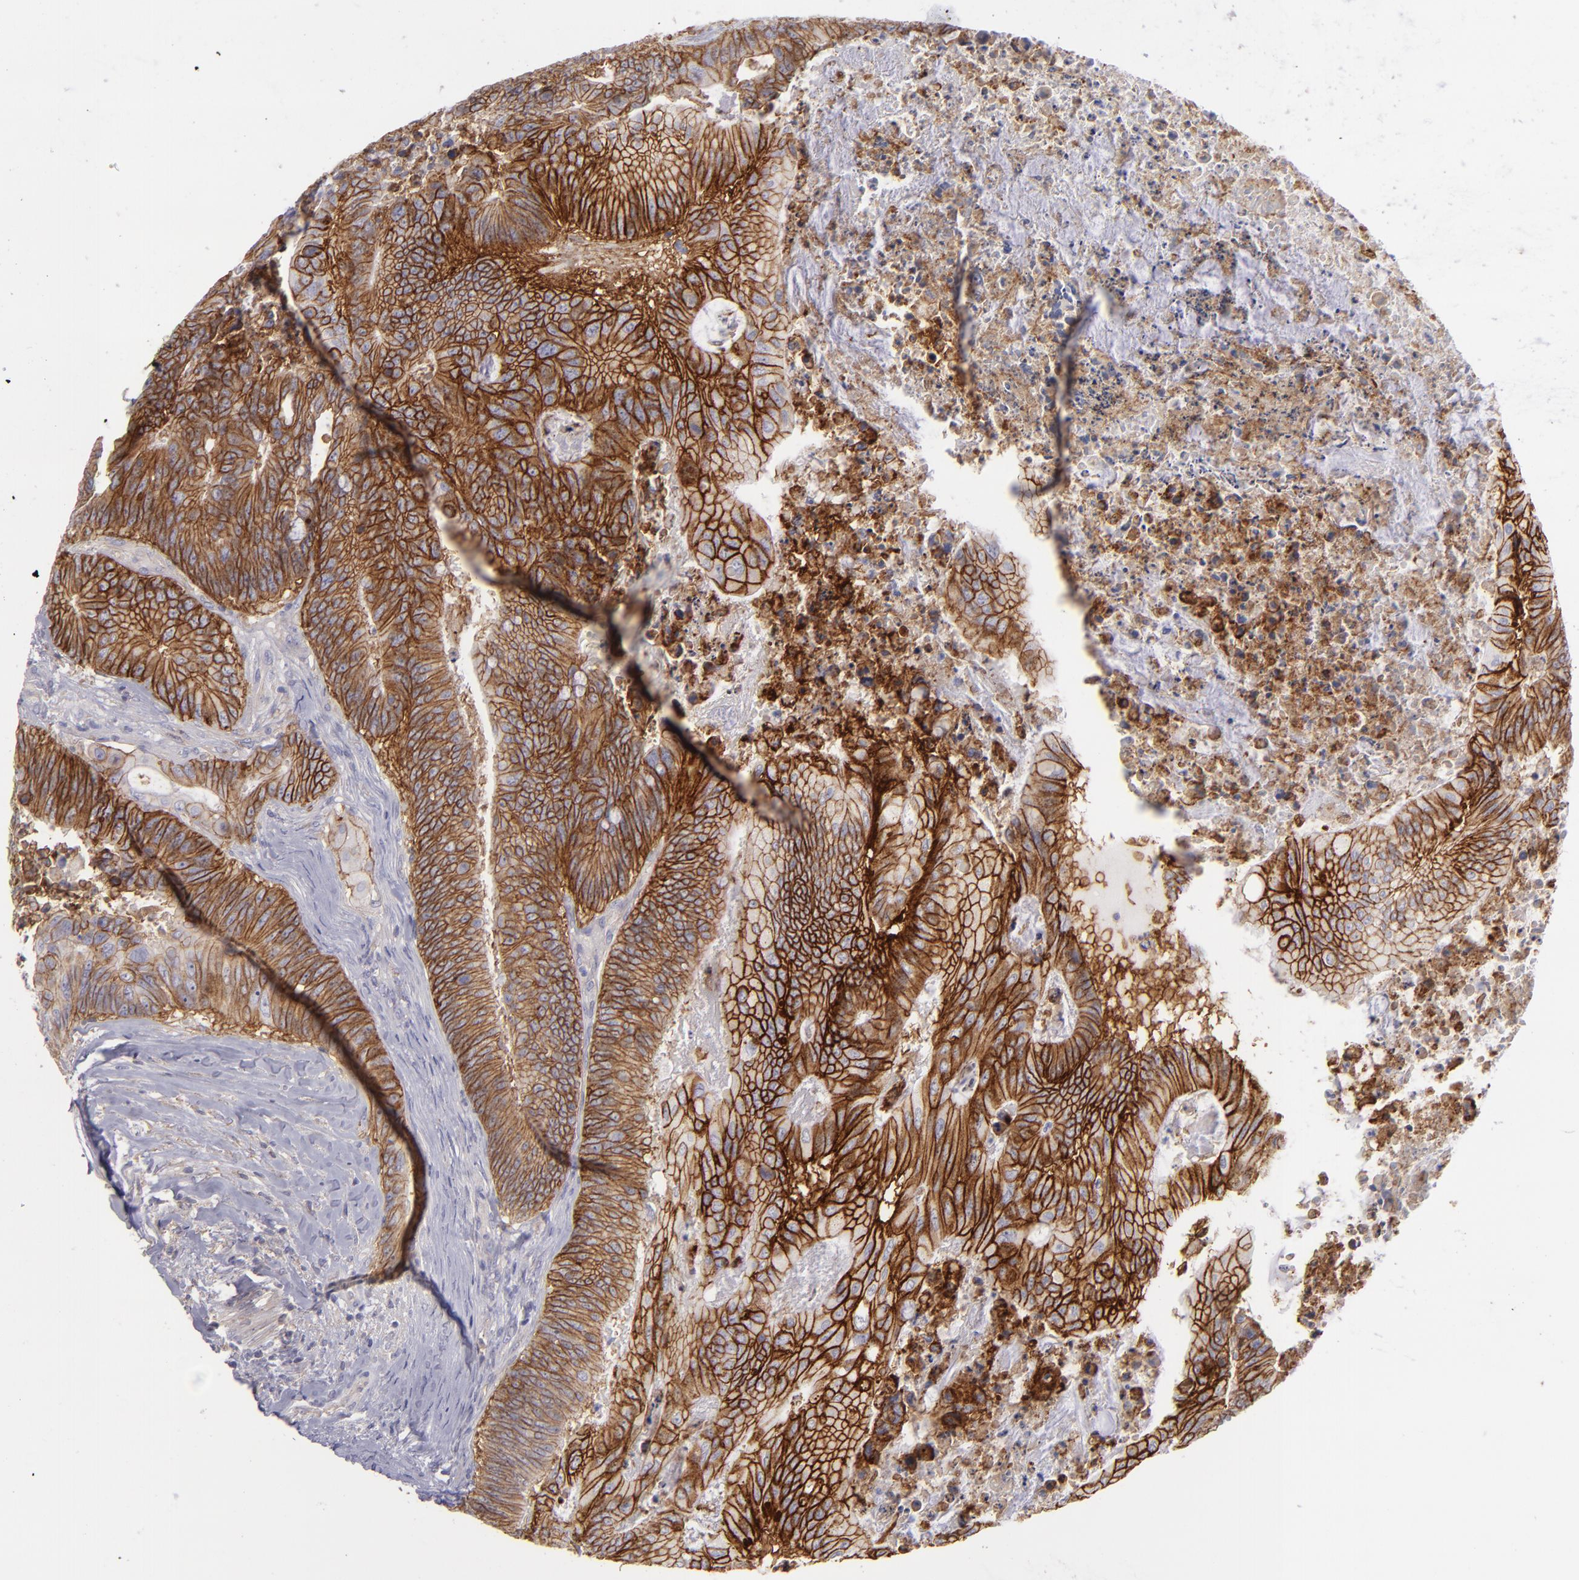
{"staining": {"intensity": "strong", "quantity": ">75%", "location": "cytoplasmic/membranous"}, "tissue": "colorectal cancer", "cell_type": "Tumor cells", "image_type": "cancer", "snomed": [{"axis": "morphology", "description": "Adenocarcinoma, NOS"}, {"axis": "topography", "description": "Colon"}], "caption": "Strong cytoplasmic/membranous positivity for a protein is appreciated in approximately >75% of tumor cells of colorectal cancer (adenocarcinoma) using immunohistochemistry.", "gene": "BSG", "patient": {"sex": "male", "age": 65}}